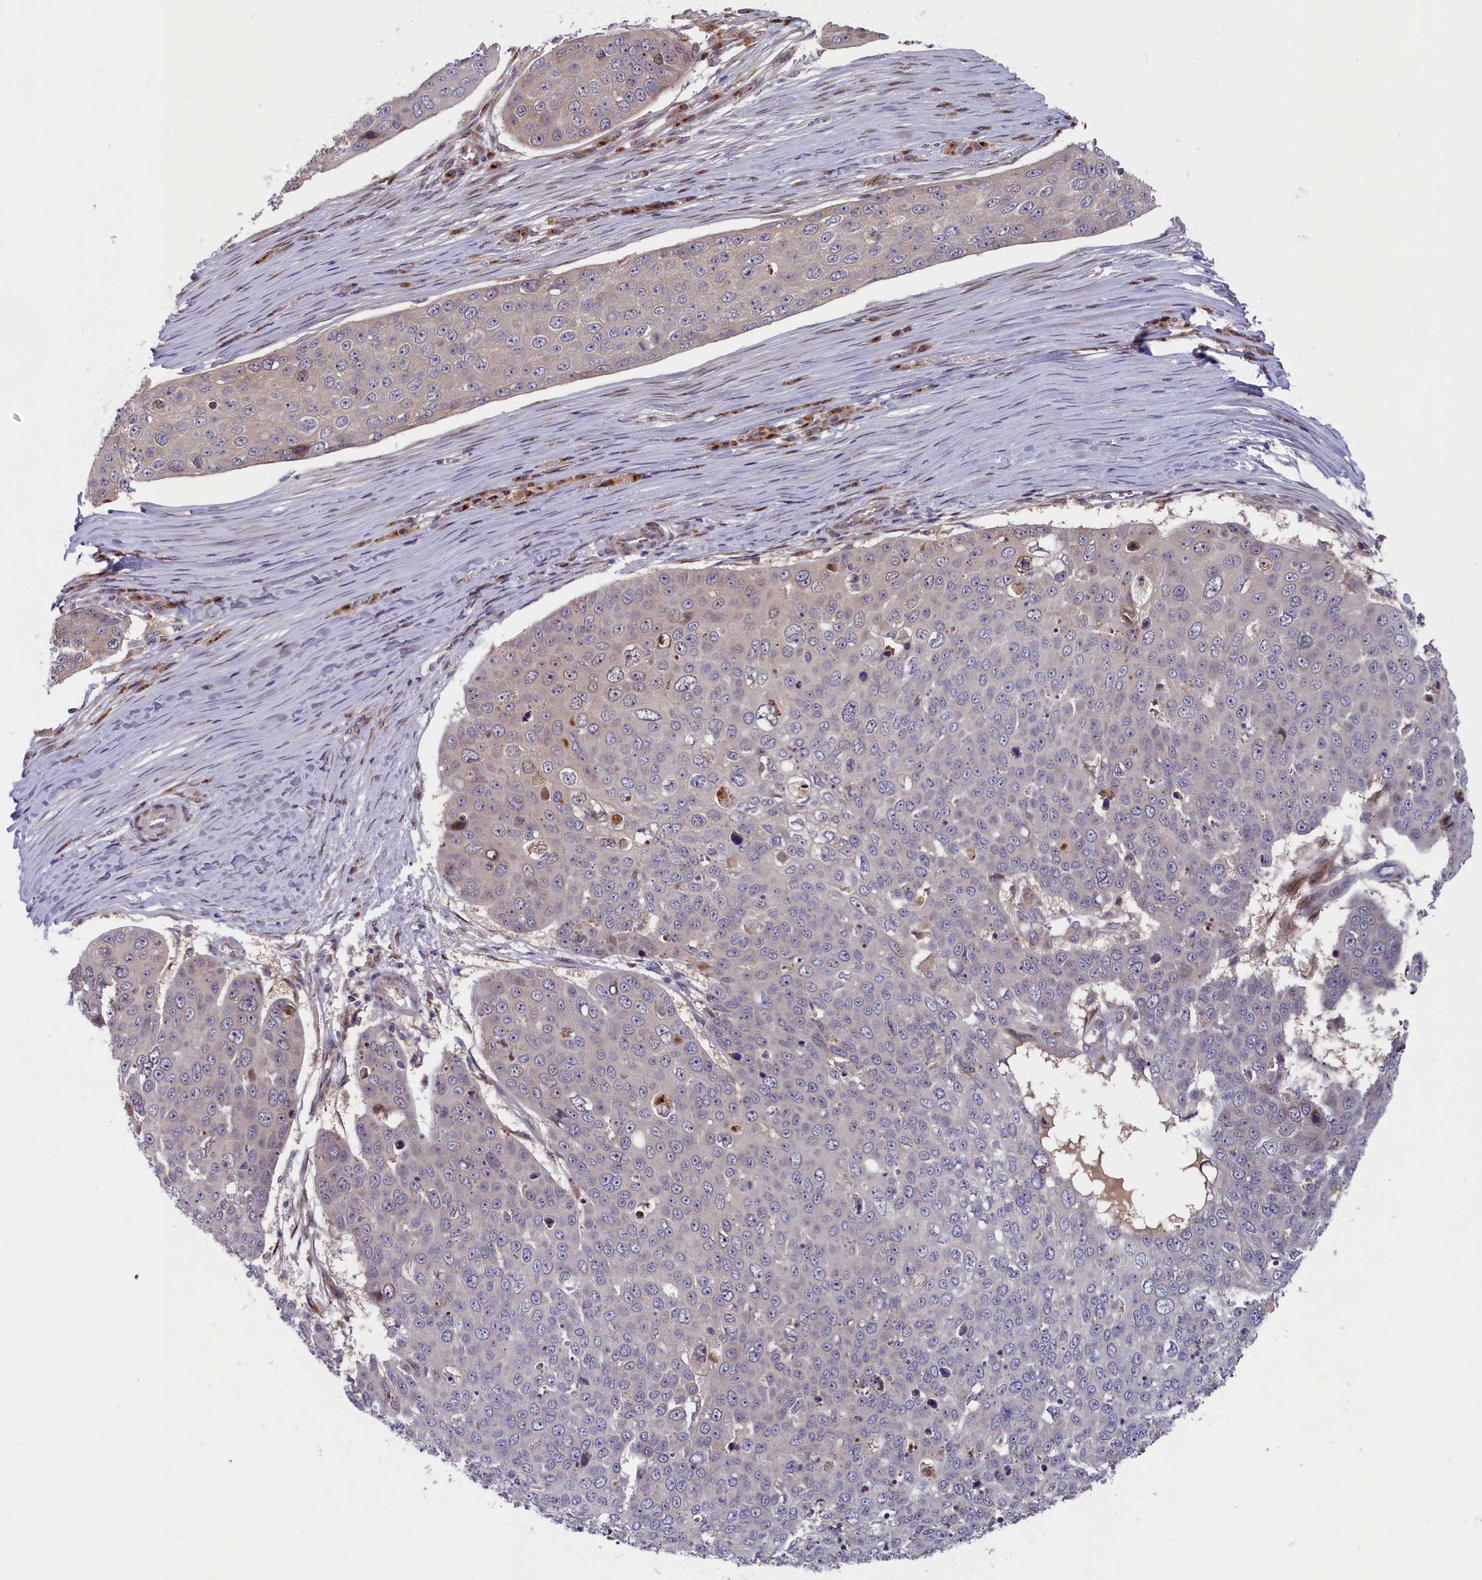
{"staining": {"intensity": "negative", "quantity": "none", "location": "none"}, "tissue": "skin cancer", "cell_type": "Tumor cells", "image_type": "cancer", "snomed": [{"axis": "morphology", "description": "Squamous cell carcinoma, NOS"}, {"axis": "topography", "description": "Skin"}], "caption": "A high-resolution micrograph shows immunohistochemistry (IHC) staining of squamous cell carcinoma (skin), which shows no significant expression in tumor cells.", "gene": "CHST12", "patient": {"sex": "male", "age": 71}}